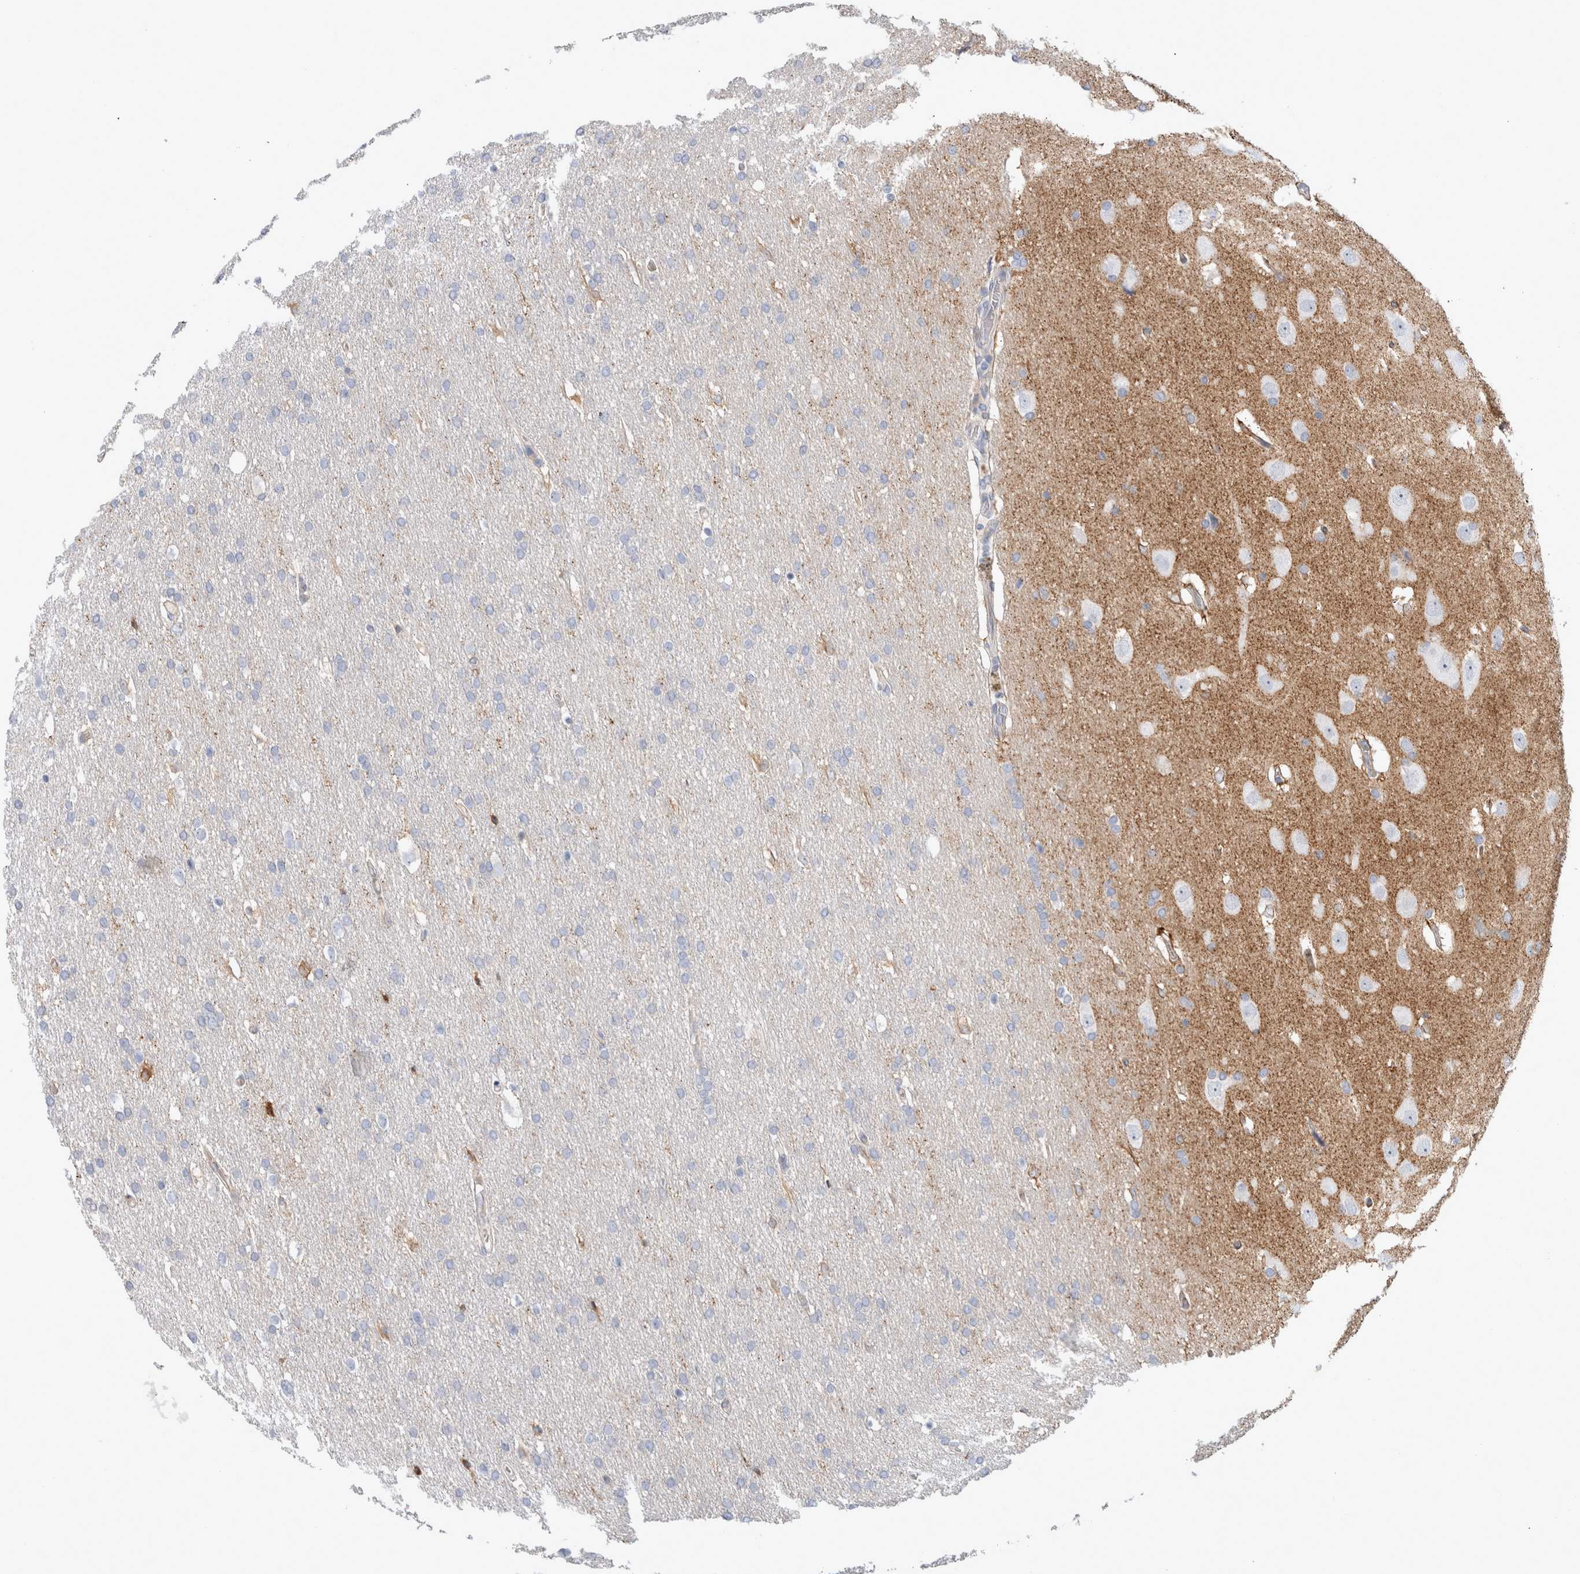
{"staining": {"intensity": "negative", "quantity": "none", "location": "none"}, "tissue": "glioma", "cell_type": "Tumor cells", "image_type": "cancer", "snomed": [{"axis": "morphology", "description": "Glioma, malignant, Low grade"}, {"axis": "topography", "description": "Brain"}], "caption": "A photomicrograph of low-grade glioma (malignant) stained for a protein exhibits no brown staining in tumor cells. (Stains: DAB IHC with hematoxylin counter stain, Microscopy: brightfield microscopy at high magnification).", "gene": "CD55", "patient": {"sex": "female", "age": 37}}